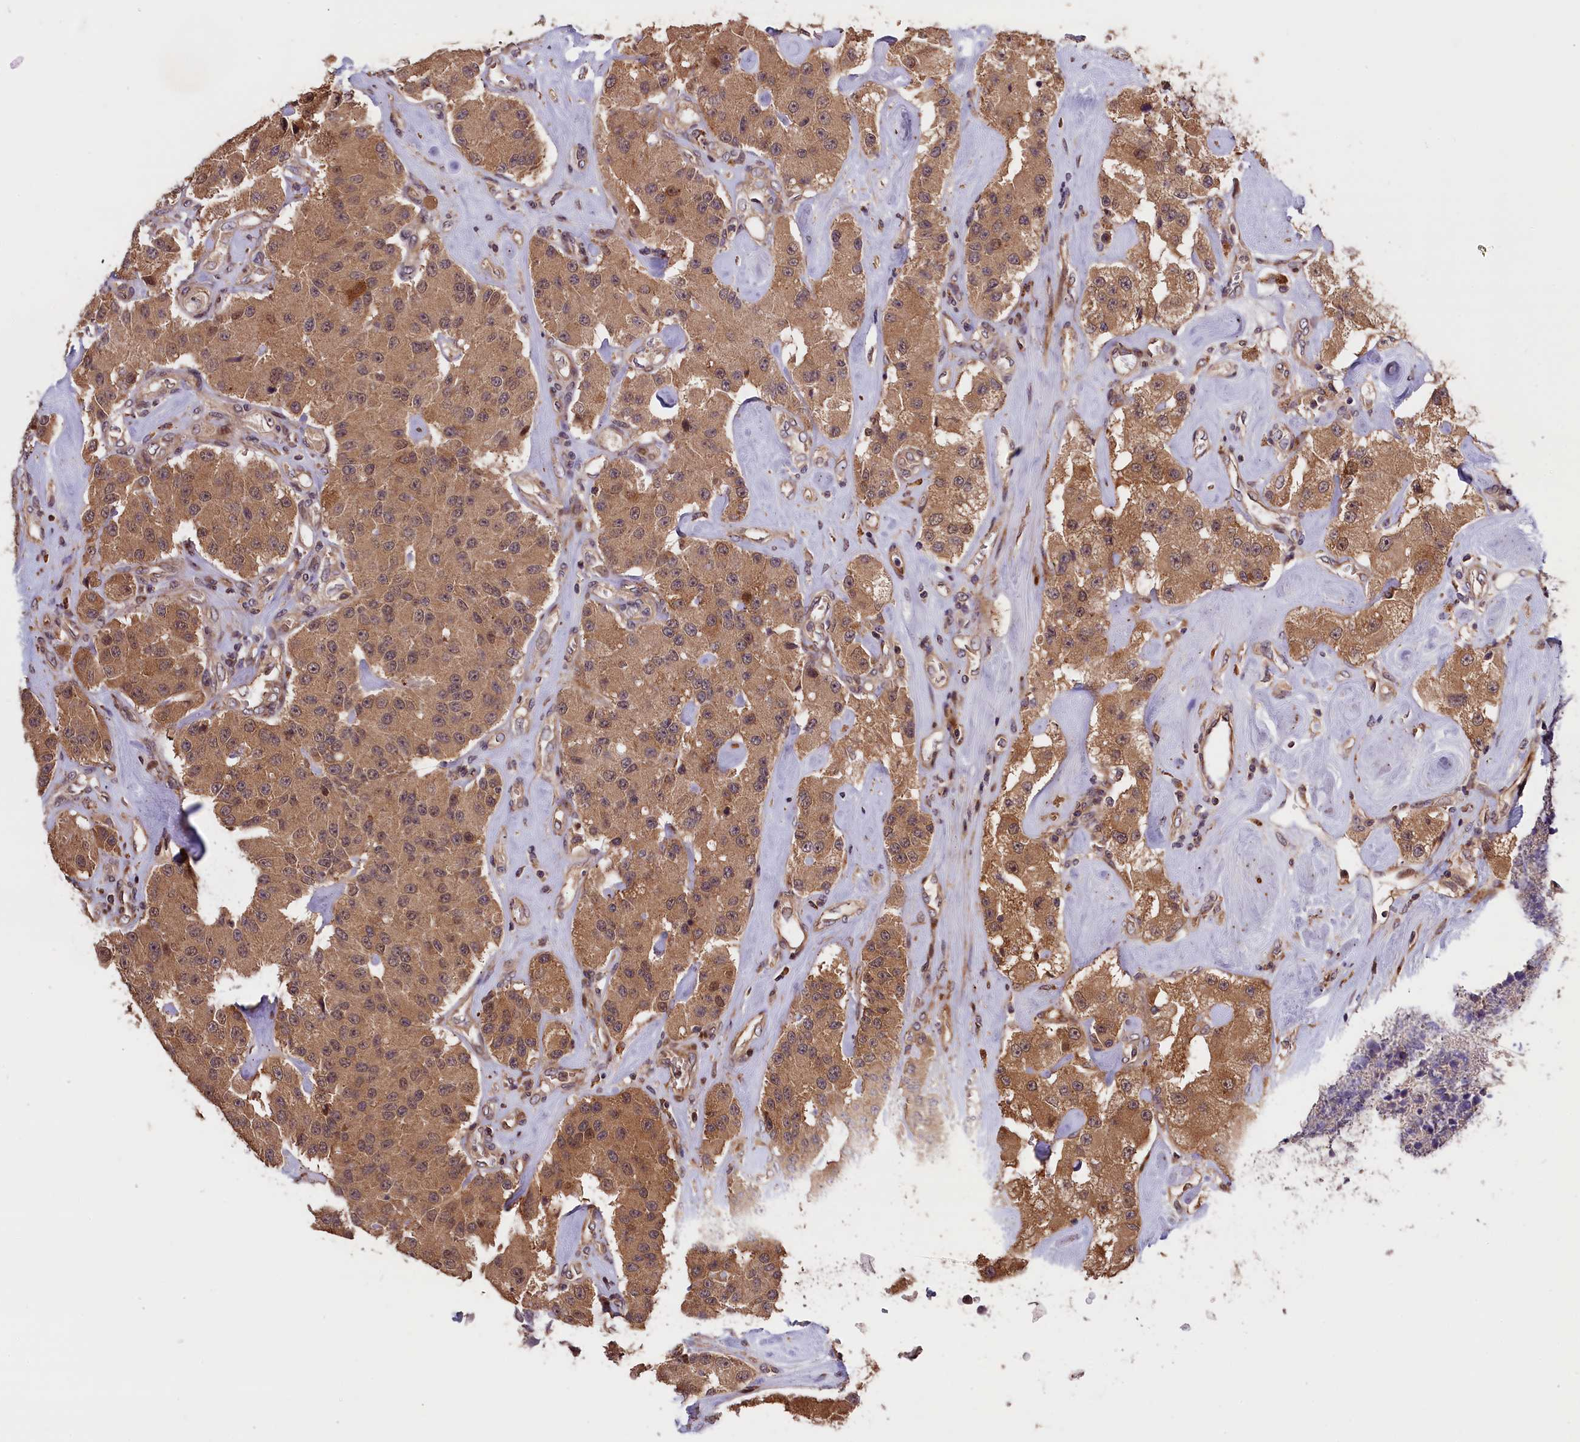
{"staining": {"intensity": "moderate", "quantity": ">75%", "location": "cytoplasmic/membranous,nuclear"}, "tissue": "carcinoid", "cell_type": "Tumor cells", "image_type": "cancer", "snomed": [{"axis": "morphology", "description": "Carcinoid, malignant, NOS"}, {"axis": "topography", "description": "Pancreas"}], "caption": "Carcinoid stained with a brown dye demonstrates moderate cytoplasmic/membranous and nuclear positive expression in approximately >75% of tumor cells.", "gene": "DNAJB9", "patient": {"sex": "male", "age": 41}}